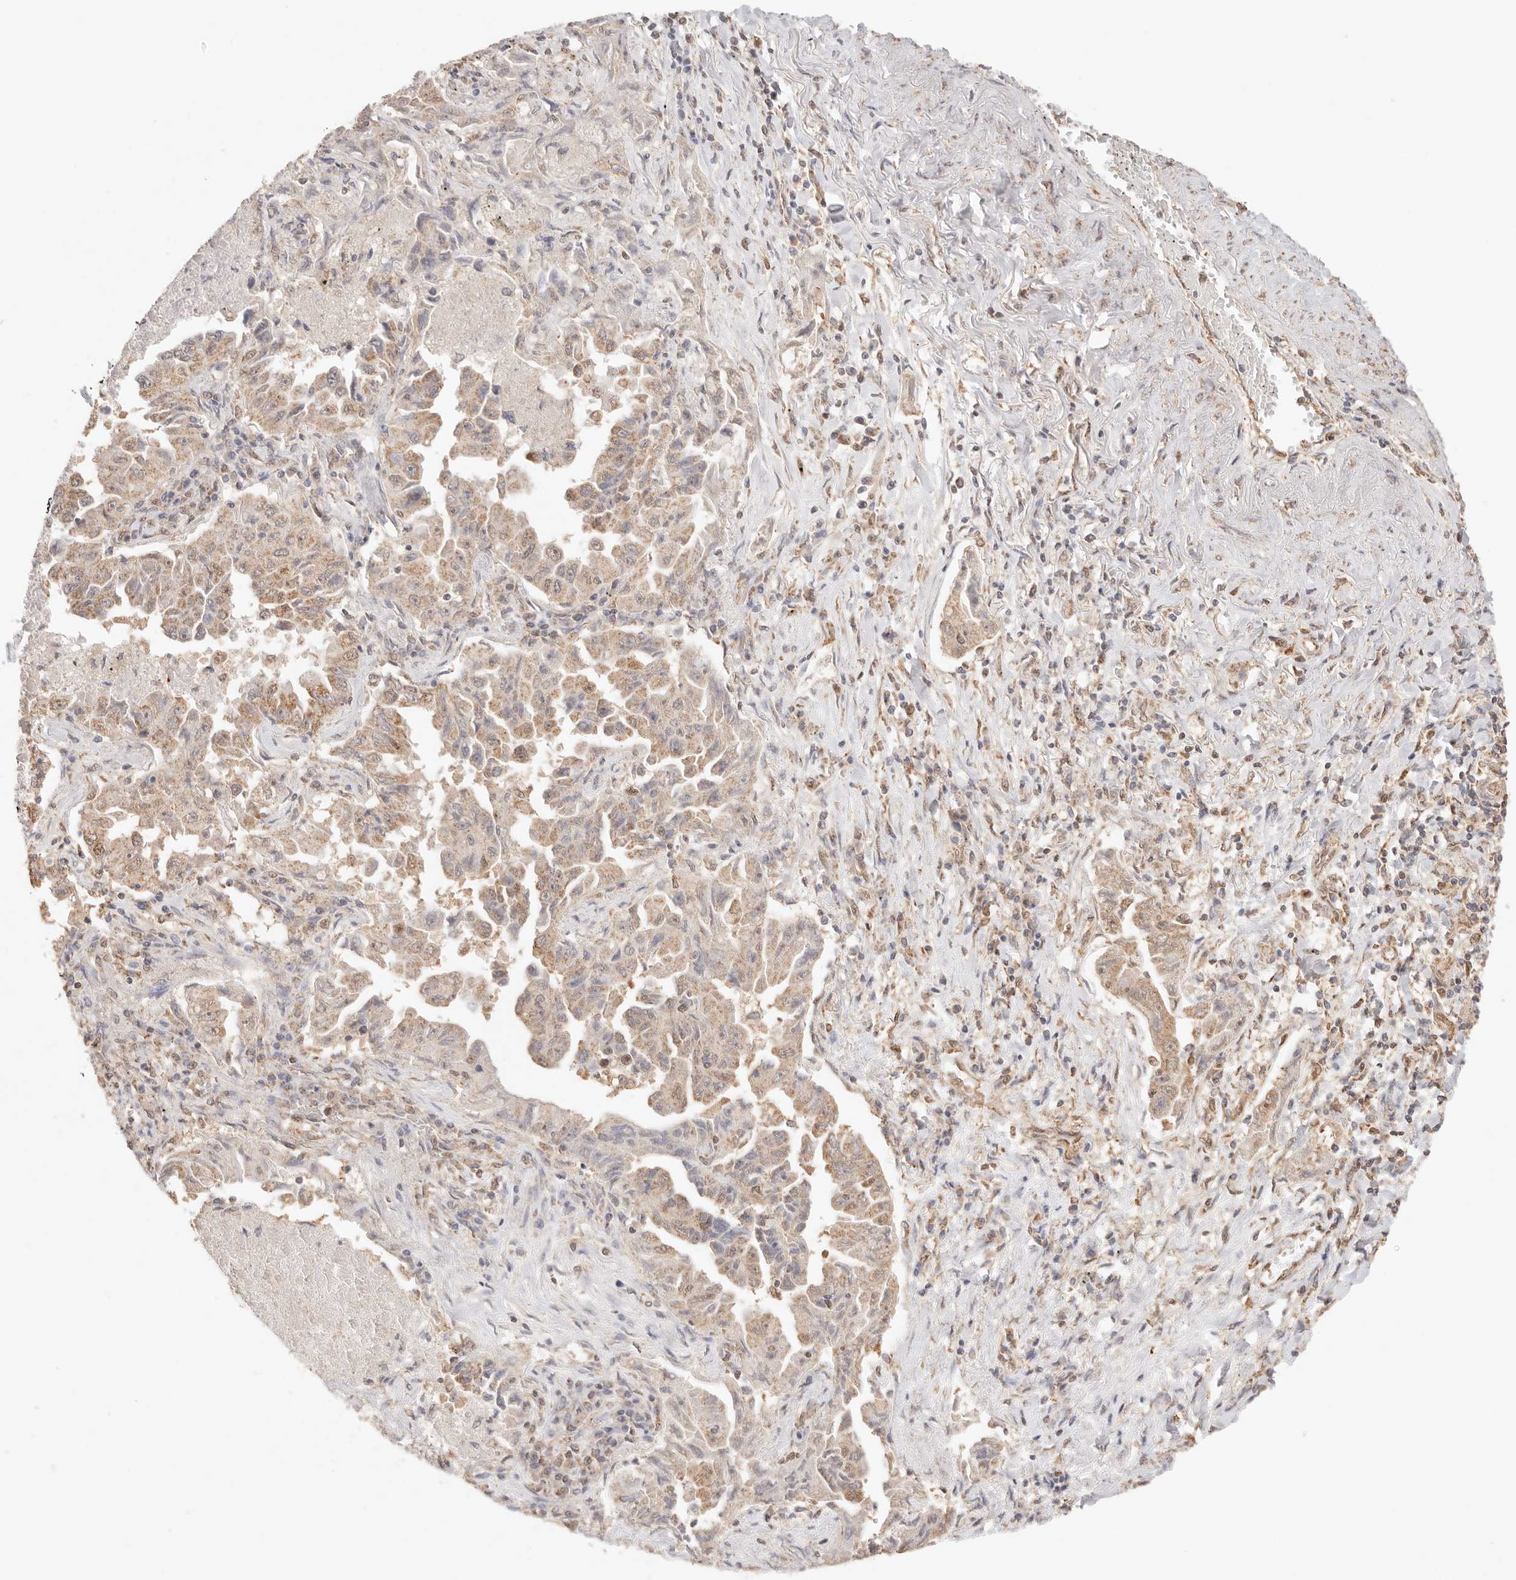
{"staining": {"intensity": "weak", "quantity": ">75%", "location": "cytoplasmic/membranous,nuclear"}, "tissue": "lung cancer", "cell_type": "Tumor cells", "image_type": "cancer", "snomed": [{"axis": "morphology", "description": "Adenocarcinoma, NOS"}, {"axis": "topography", "description": "Lung"}], "caption": "The immunohistochemical stain shows weak cytoplasmic/membranous and nuclear staining in tumor cells of adenocarcinoma (lung) tissue.", "gene": "IL1R2", "patient": {"sex": "female", "age": 51}}